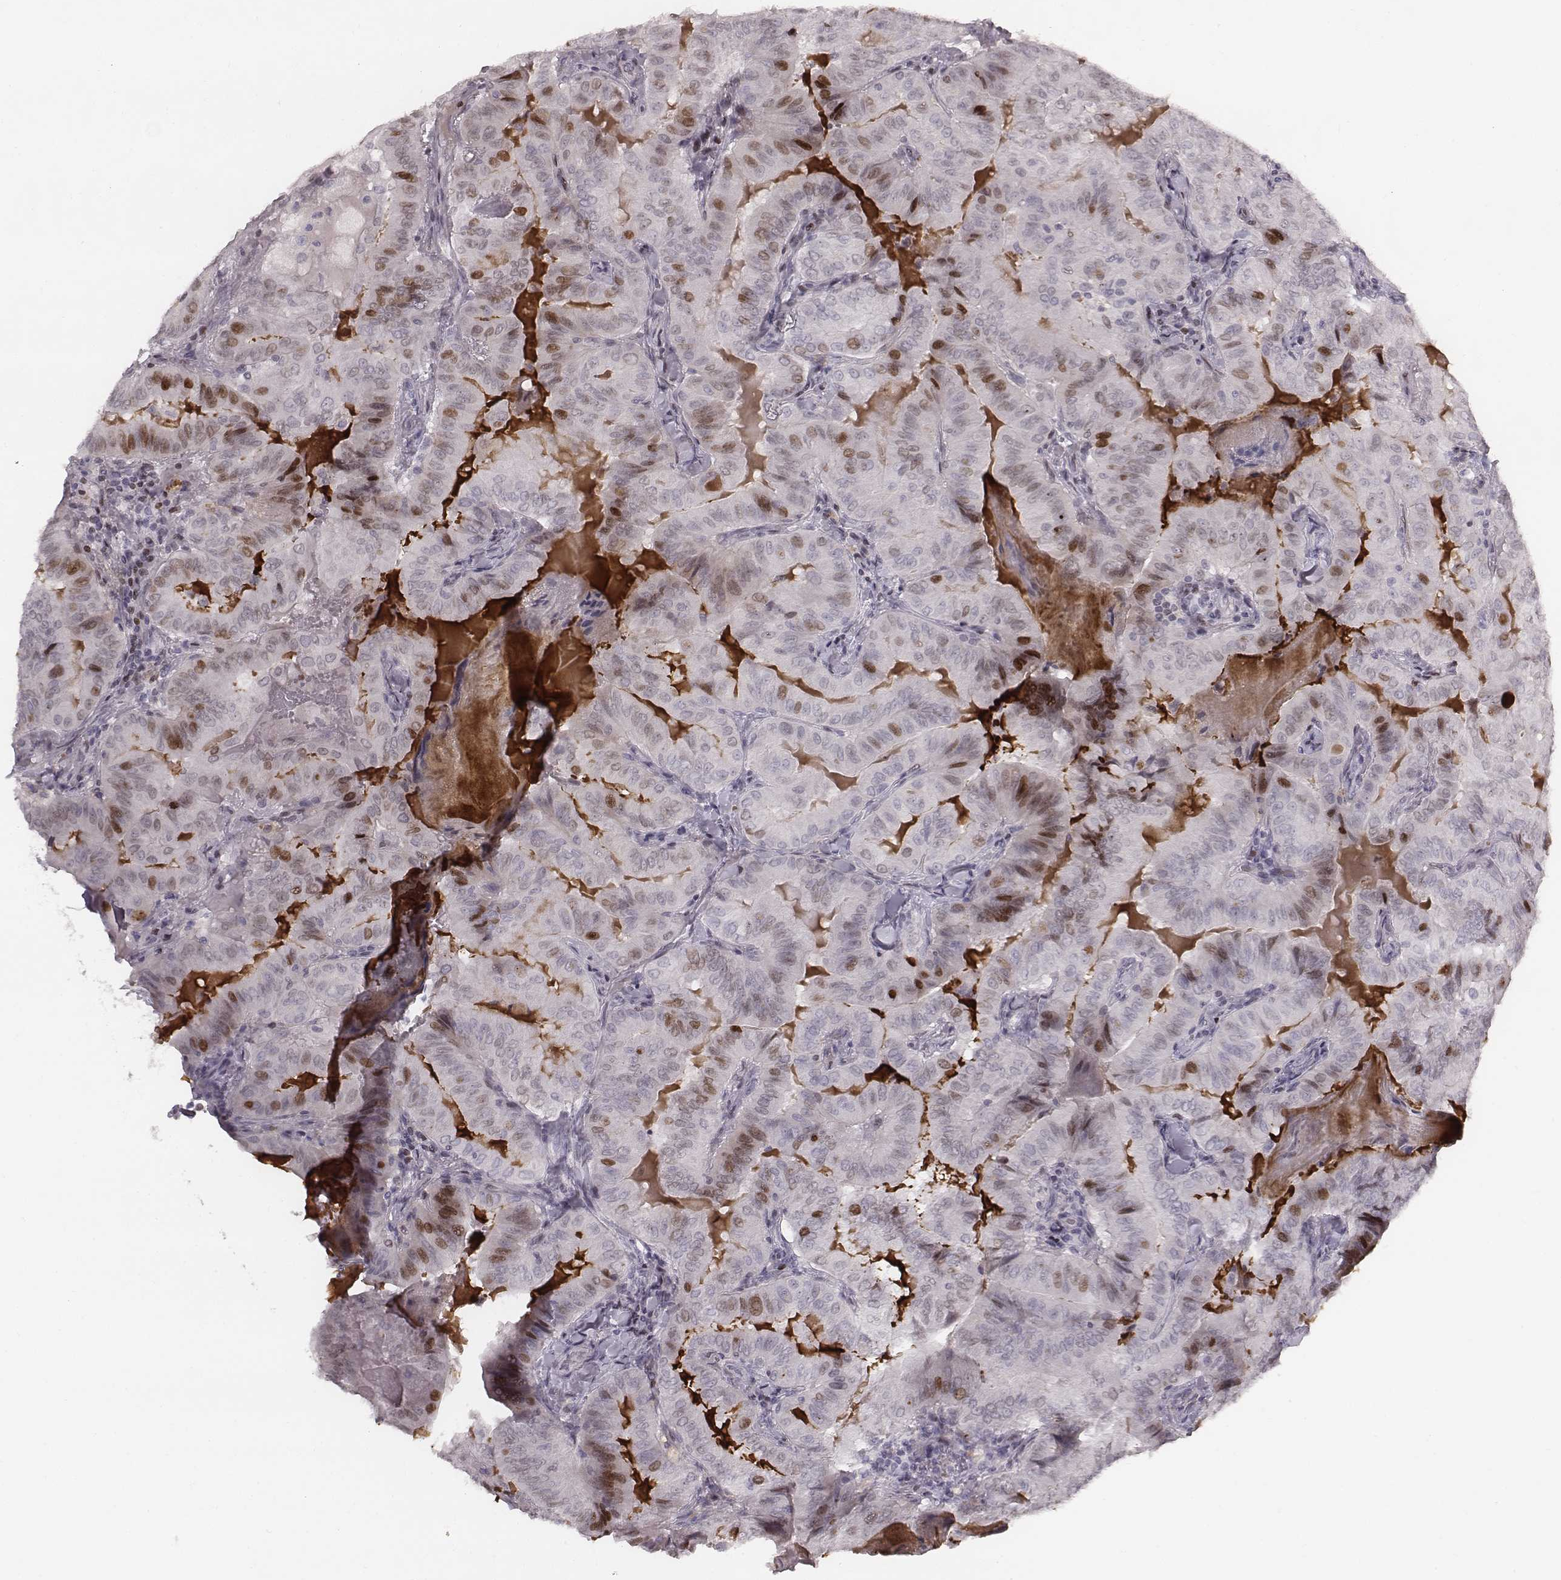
{"staining": {"intensity": "weak", "quantity": "<25%", "location": "nuclear"}, "tissue": "thyroid cancer", "cell_type": "Tumor cells", "image_type": "cancer", "snomed": [{"axis": "morphology", "description": "Papillary adenocarcinoma, NOS"}, {"axis": "topography", "description": "Thyroid gland"}], "caption": "Tumor cells are negative for brown protein staining in thyroid cancer (papillary adenocarcinoma).", "gene": "NDC1", "patient": {"sex": "female", "age": 68}}